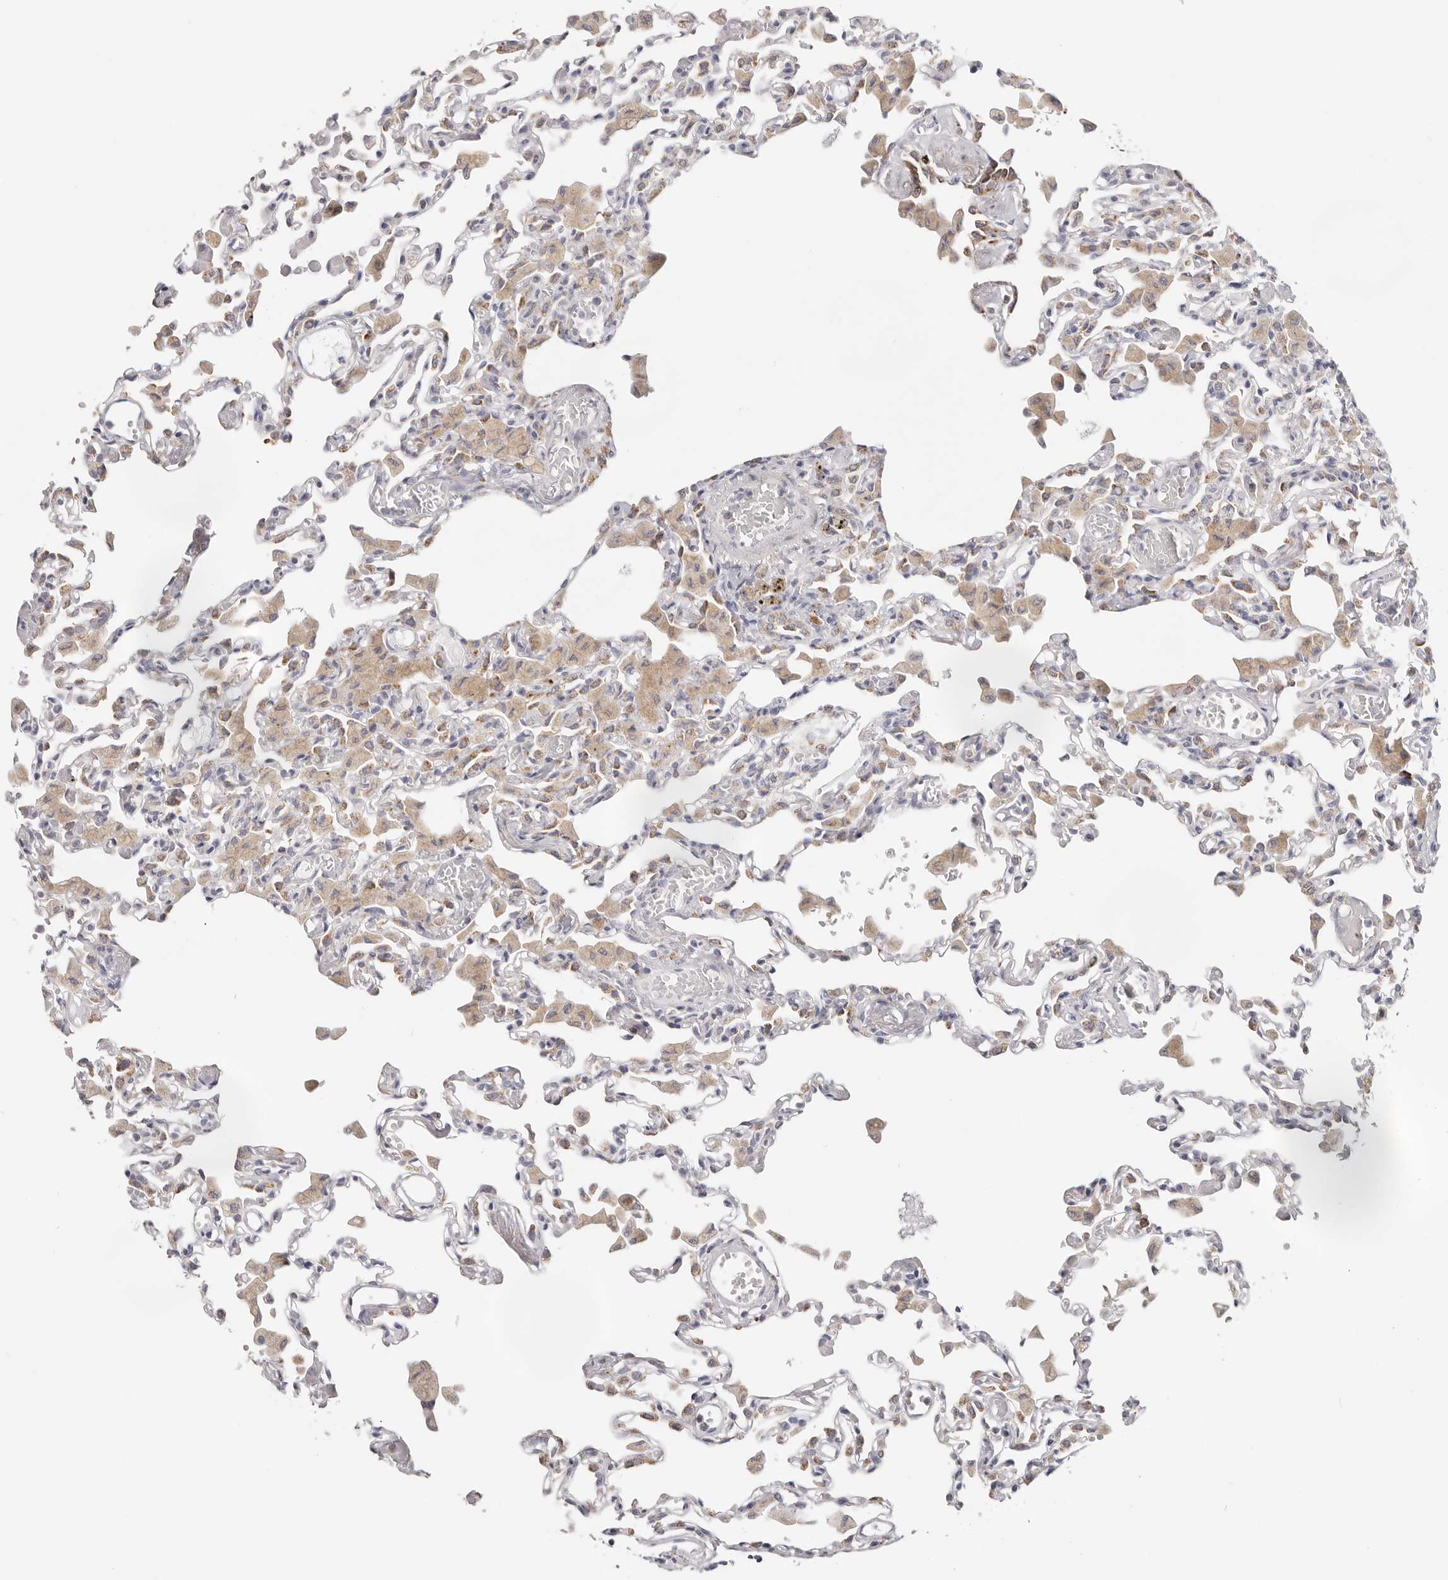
{"staining": {"intensity": "moderate", "quantity": "<25%", "location": "cytoplasmic/membranous"}, "tissue": "lung", "cell_type": "Alveolar cells", "image_type": "normal", "snomed": [{"axis": "morphology", "description": "Normal tissue, NOS"}, {"axis": "topography", "description": "Bronchus"}, {"axis": "topography", "description": "Lung"}], "caption": "A histopathology image of human lung stained for a protein shows moderate cytoplasmic/membranous brown staining in alveolar cells.", "gene": "IL32", "patient": {"sex": "female", "age": 49}}